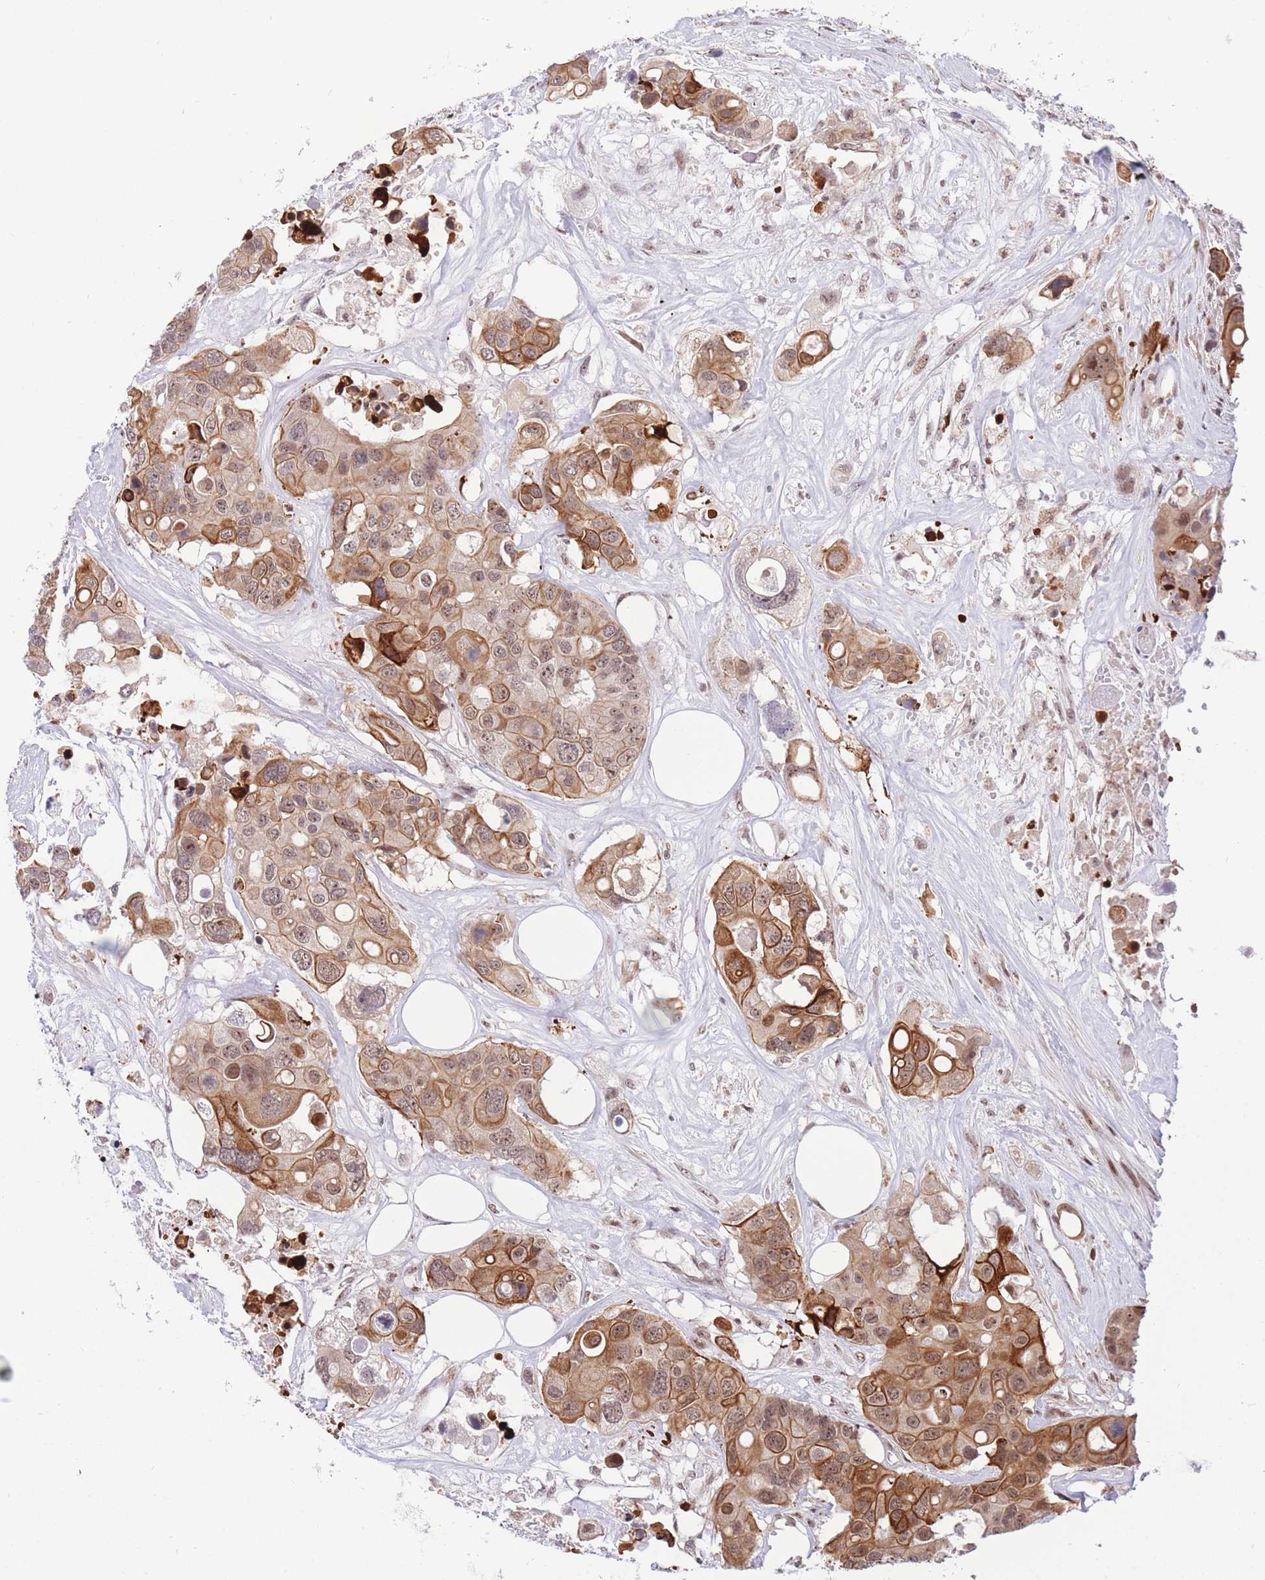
{"staining": {"intensity": "moderate", "quantity": ">75%", "location": "cytoplasmic/membranous"}, "tissue": "colorectal cancer", "cell_type": "Tumor cells", "image_type": "cancer", "snomed": [{"axis": "morphology", "description": "Adenocarcinoma, NOS"}, {"axis": "topography", "description": "Colon"}], "caption": "Approximately >75% of tumor cells in human colorectal cancer (adenocarcinoma) show moderate cytoplasmic/membranous protein expression as visualized by brown immunohistochemical staining.", "gene": "TARBP2", "patient": {"sex": "male", "age": 77}}